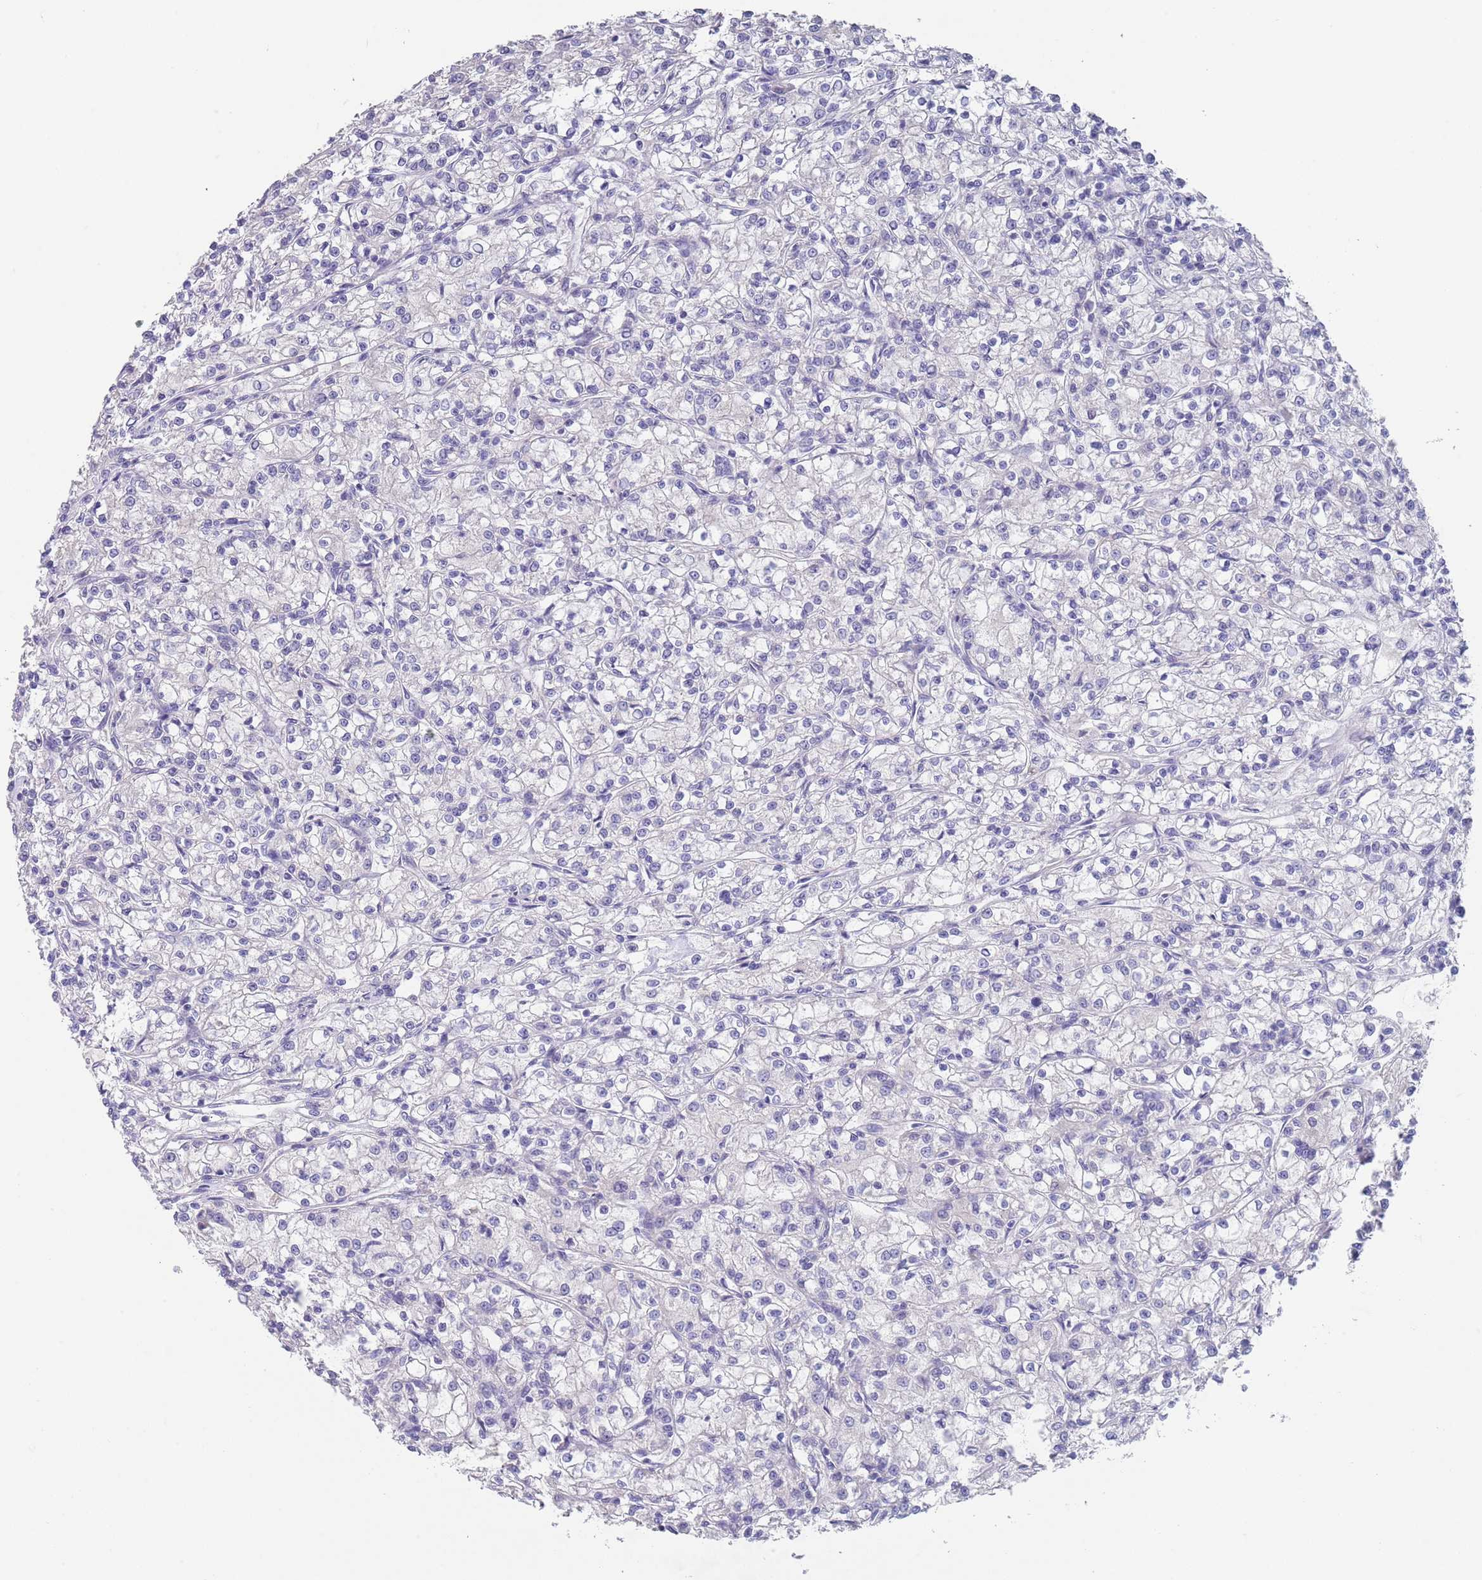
{"staining": {"intensity": "negative", "quantity": "none", "location": "none"}, "tissue": "renal cancer", "cell_type": "Tumor cells", "image_type": "cancer", "snomed": [{"axis": "morphology", "description": "Adenocarcinoma, NOS"}, {"axis": "topography", "description": "Kidney"}], "caption": "Immunohistochemistry of adenocarcinoma (renal) reveals no positivity in tumor cells.", "gene": "RNF169", "patient": {"sex": "female", "age": 59}}